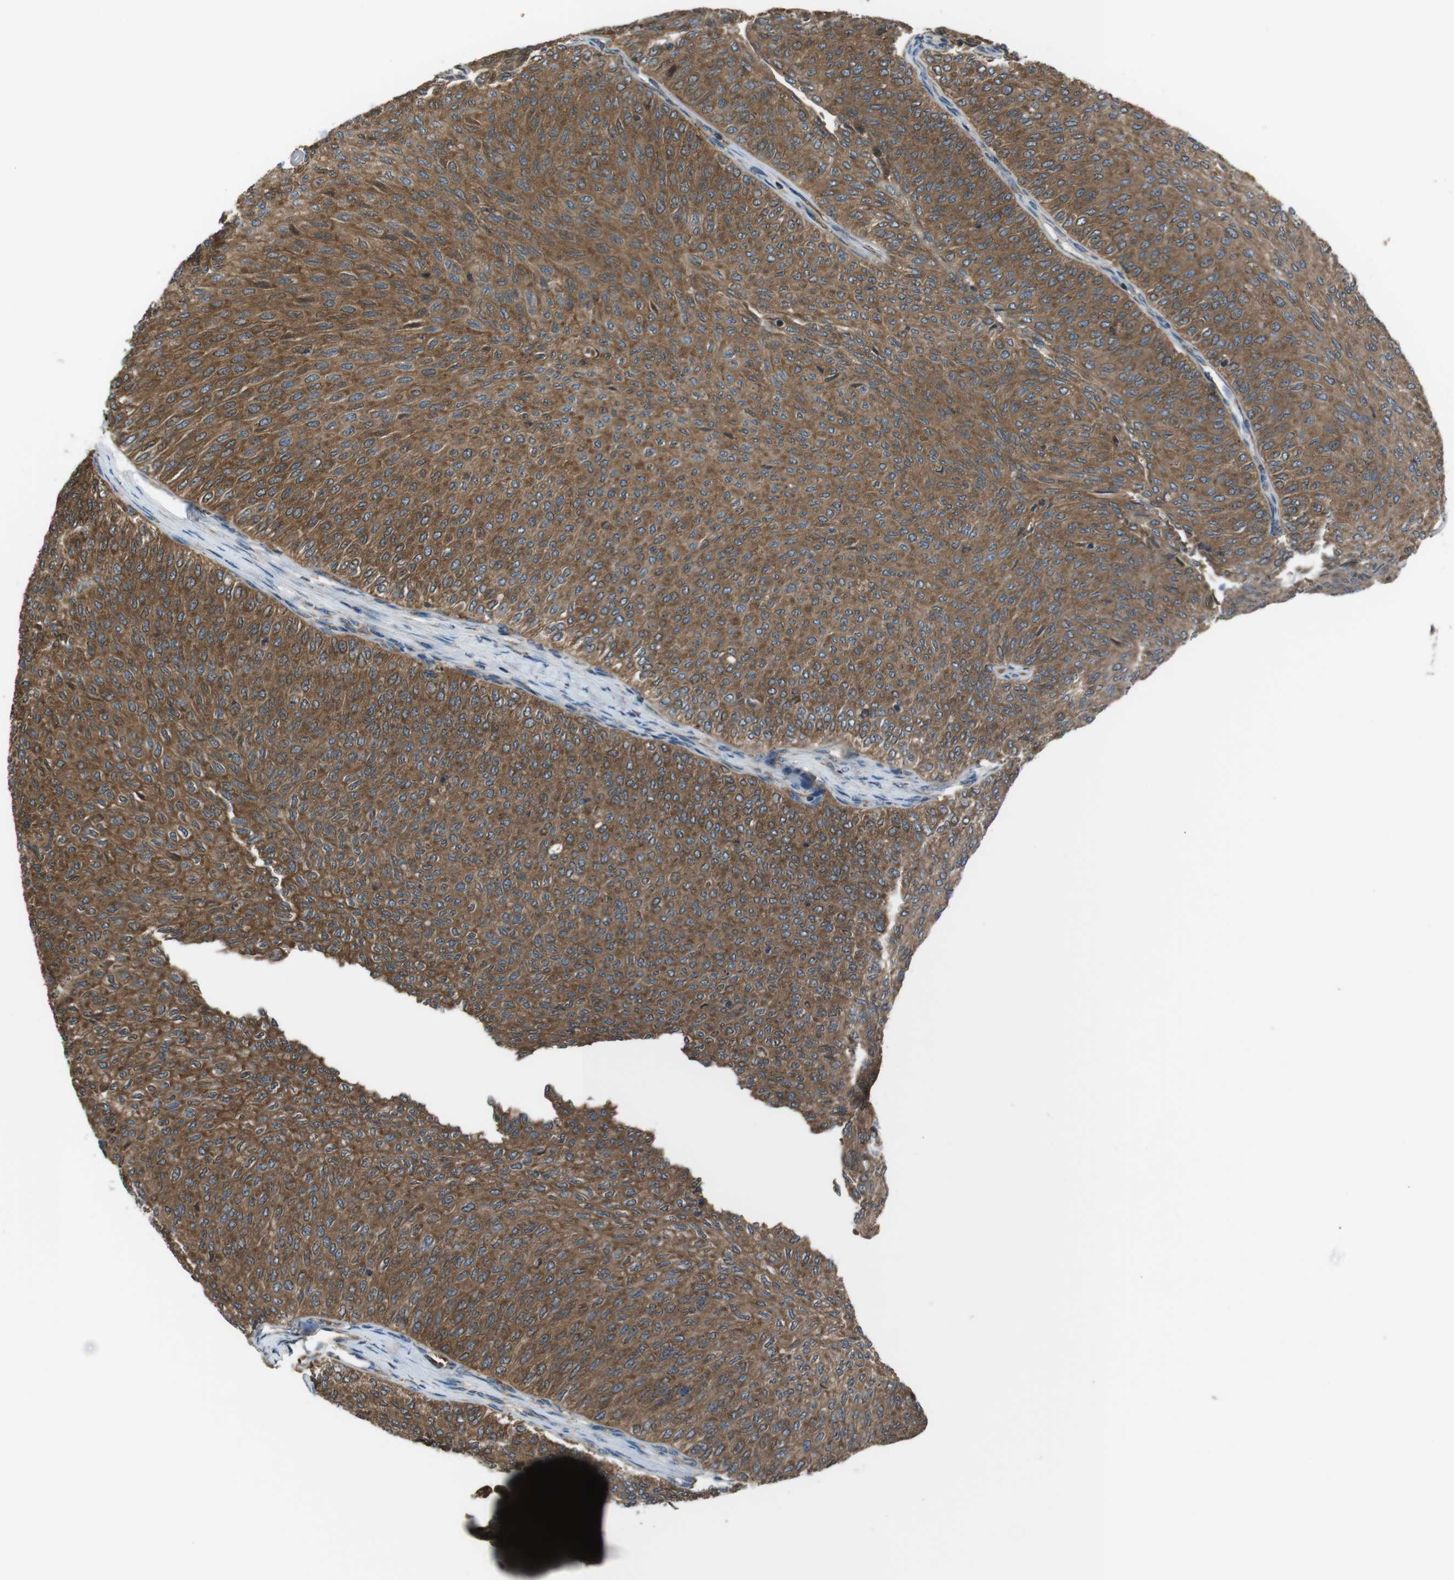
{"staining": {"intensity": "moderate", "quantity": ">75%", "location": "cytoplasmic/membranous"}, "tissue": "urothelial cancer", "cell_type": "Tumor cells", "image_type": "cancer", "snomed": [{"axis": "morphology", "description": "Urothelial carcinoma, Low grade"}, {"axis": "topography", "description": "Urinary bladder"}], "caption": "The histopathology image reveals immunohistochemical staining of low-grade urothelial carcinoma. There is moderate cytoplasmic/membranous expression is identified in approximately >75% of tumor cells.", "gene": "SSR3", "patient": {"sex": "male", "age": 78}}